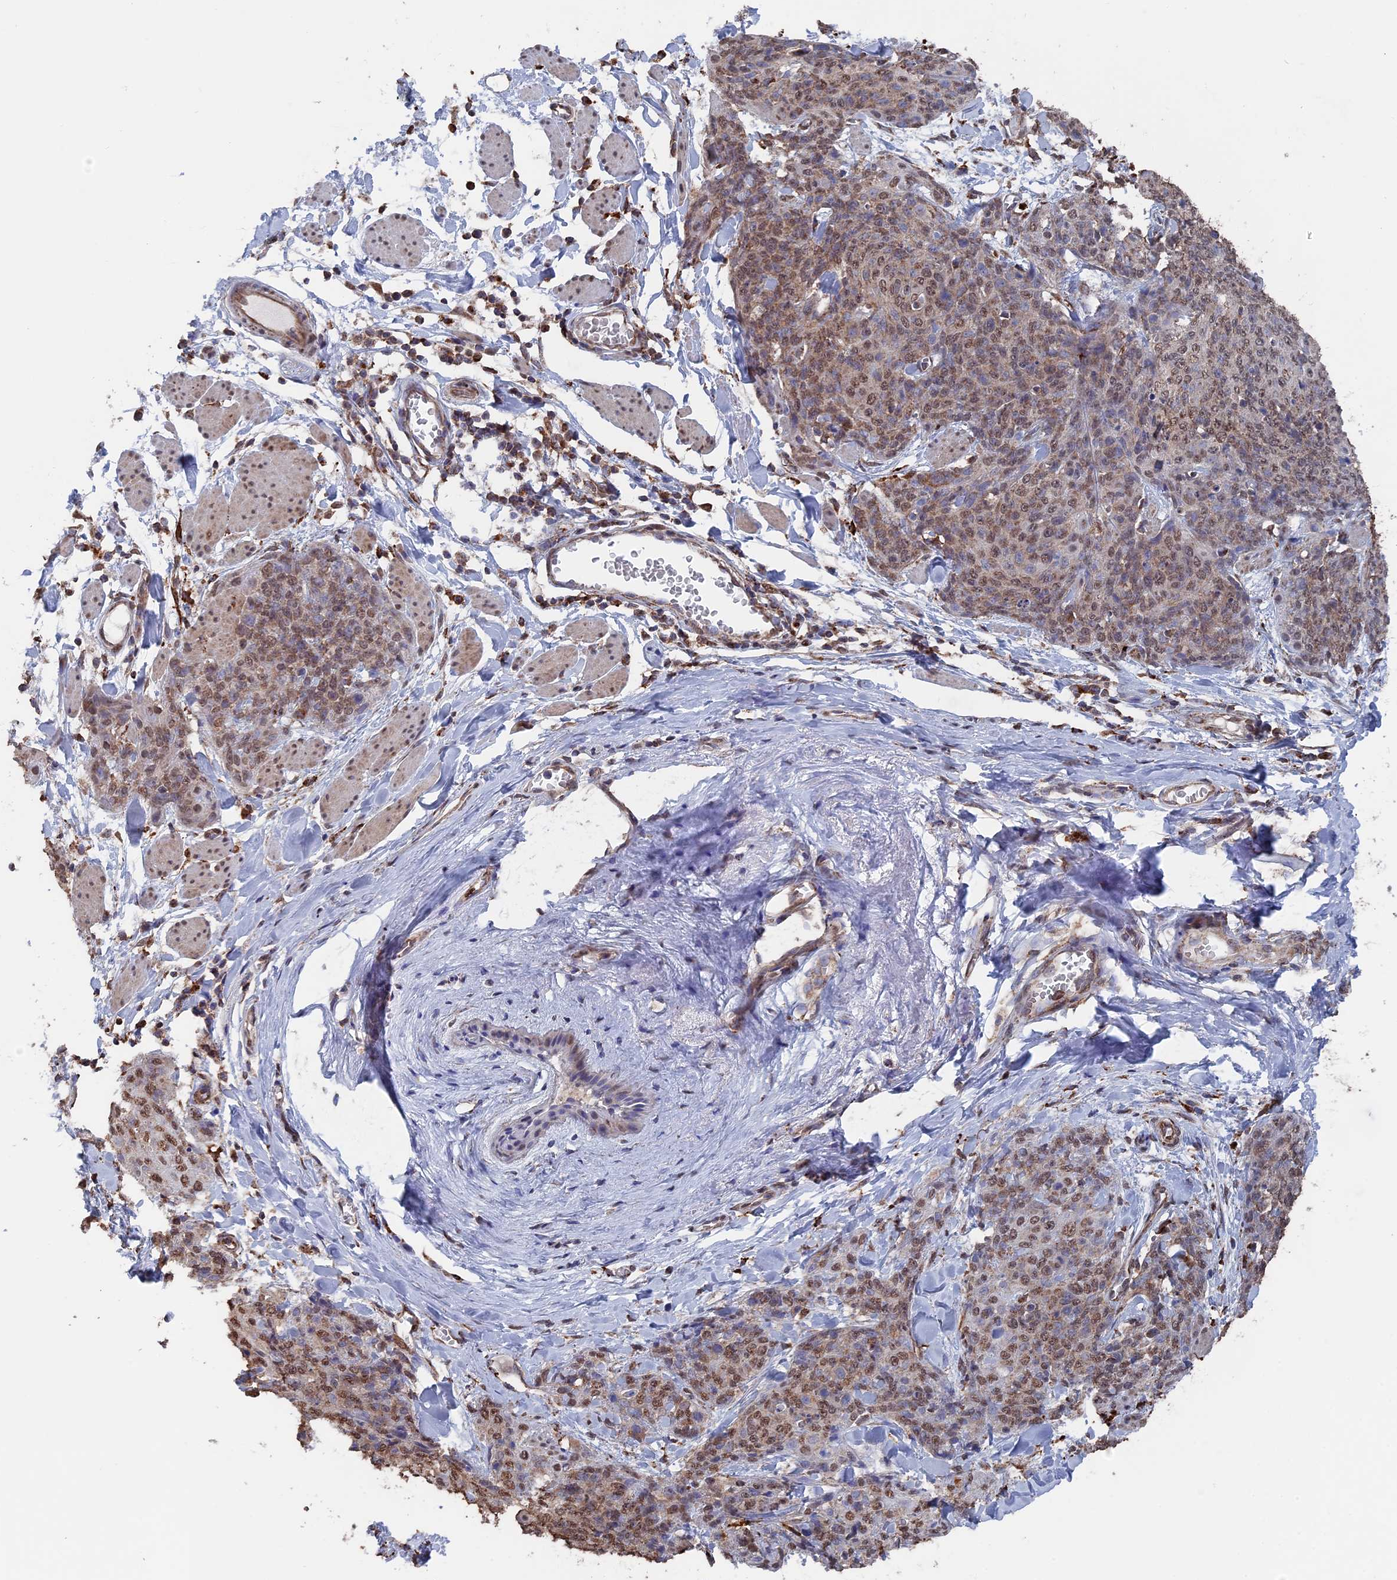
{"staining": {"intensity": "moderate", "quantity": ">75%", "location": "nuclear"}, "tissue": "skin cancer", "cell_type": "Tumor cells", "image_type": "cancer", "snomed": [{"axis": "morphology", "description": "Squamous cell carcinoma, NOS"}, {"axis": "topography", "description": "Skin"}, {"axis": "topography", "description": "Vulva"}], "caption": "There is medium levels of moderate nuclear expression in tumor cells of skin cancer, as demonstrated by immunohistochemical staining (brown color).", "gene": "SMG9", "patient": {"sex": "female", "age": 85}}